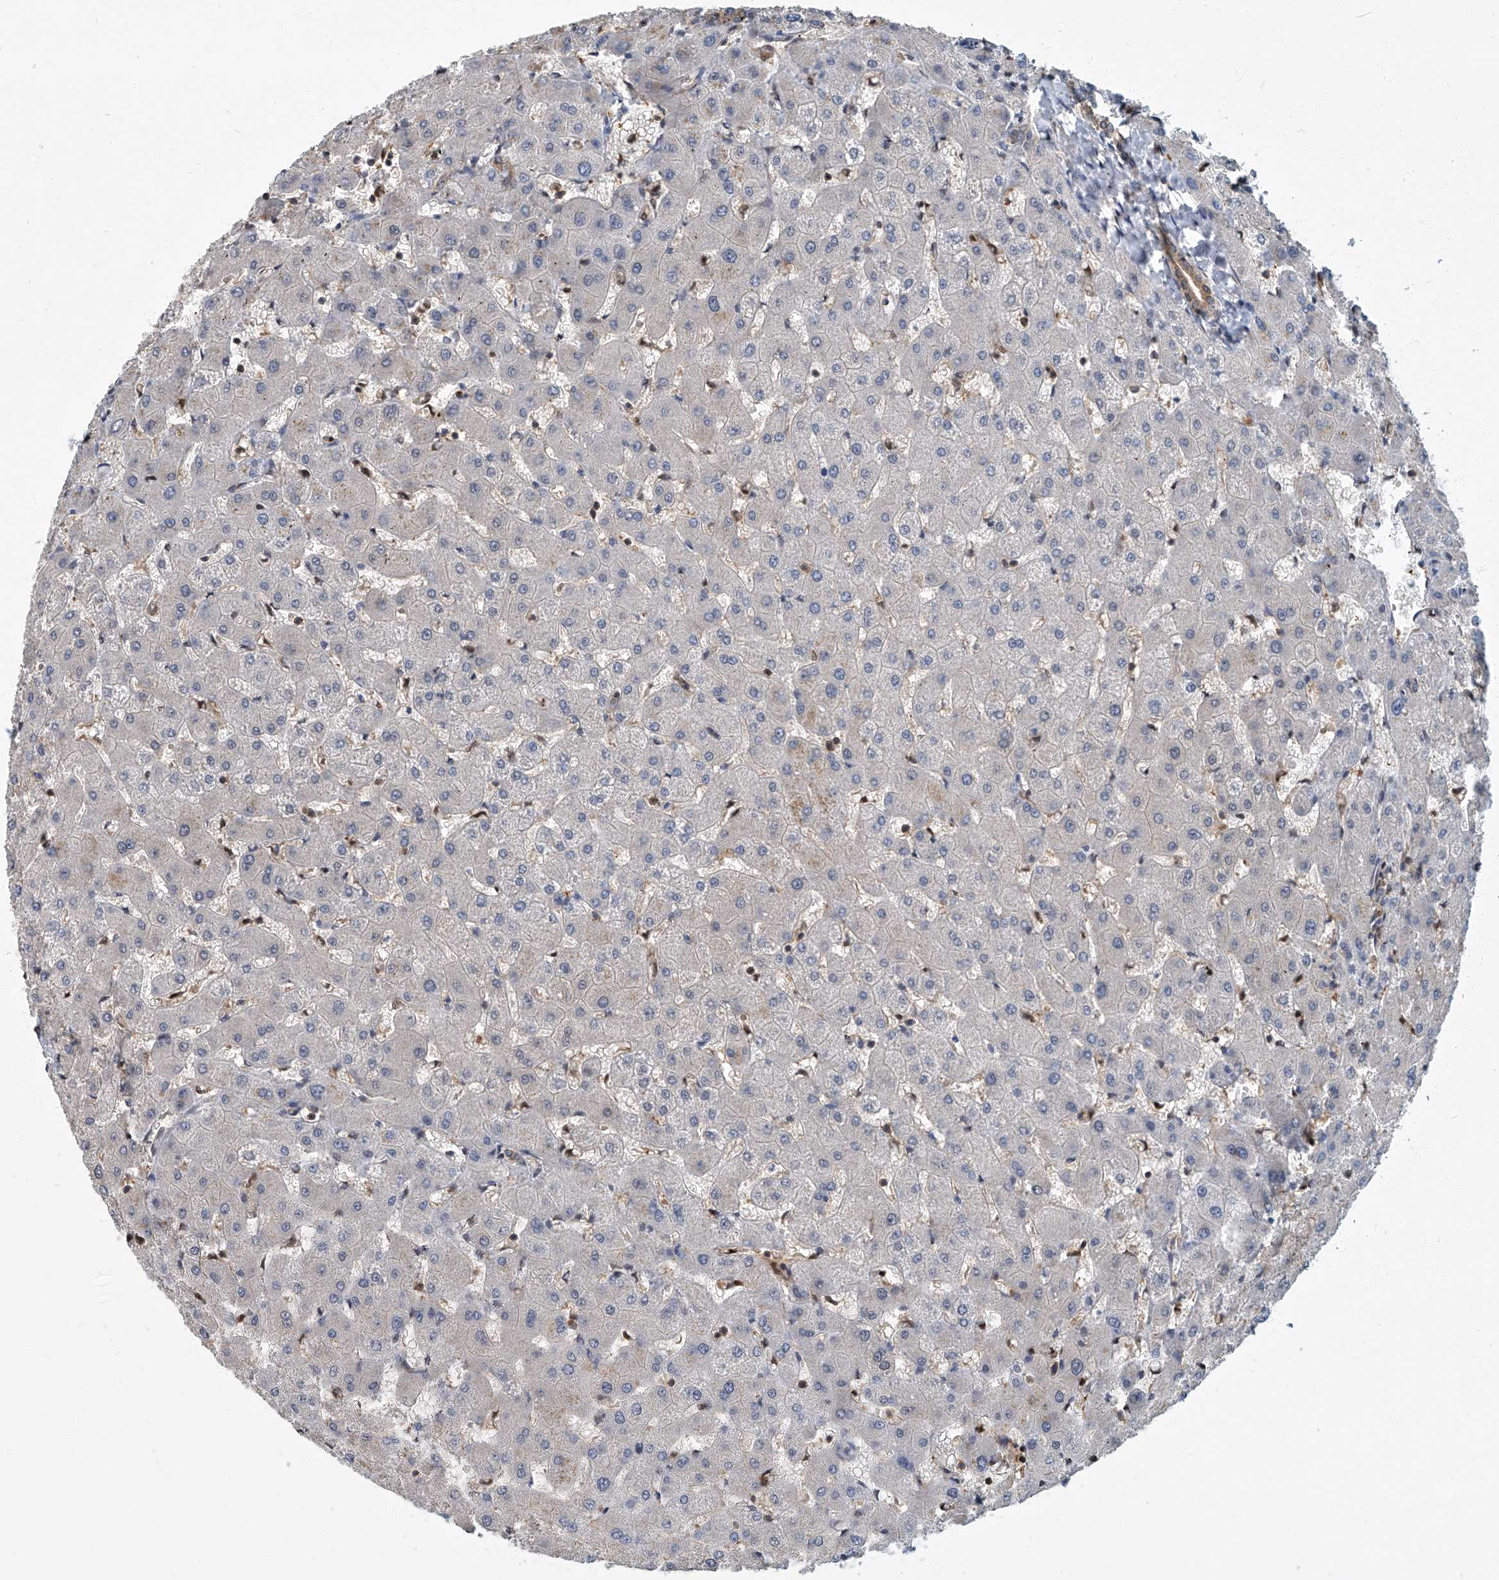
{"staining": {"intensity": "weak", "quantity": ">75%", "location": "cytoplasmic/membranous"}, "tissue": "liver", "cell_type": "Cholangiocytes", "image_type": "normal", "snomed": [{"axis": "morphology", "description": "Normal tissue, NOS"}, {"axis": "topography", "description": "Liver"}], "caption": "Protein expression by immunohistochemistry demonstrates weak cytoplasmic/membranous staining in about >75% of cholangiocytes in unremarkable liver.", "gene": "PSMB10", "patient": {"sex": "female", "age": 63}}